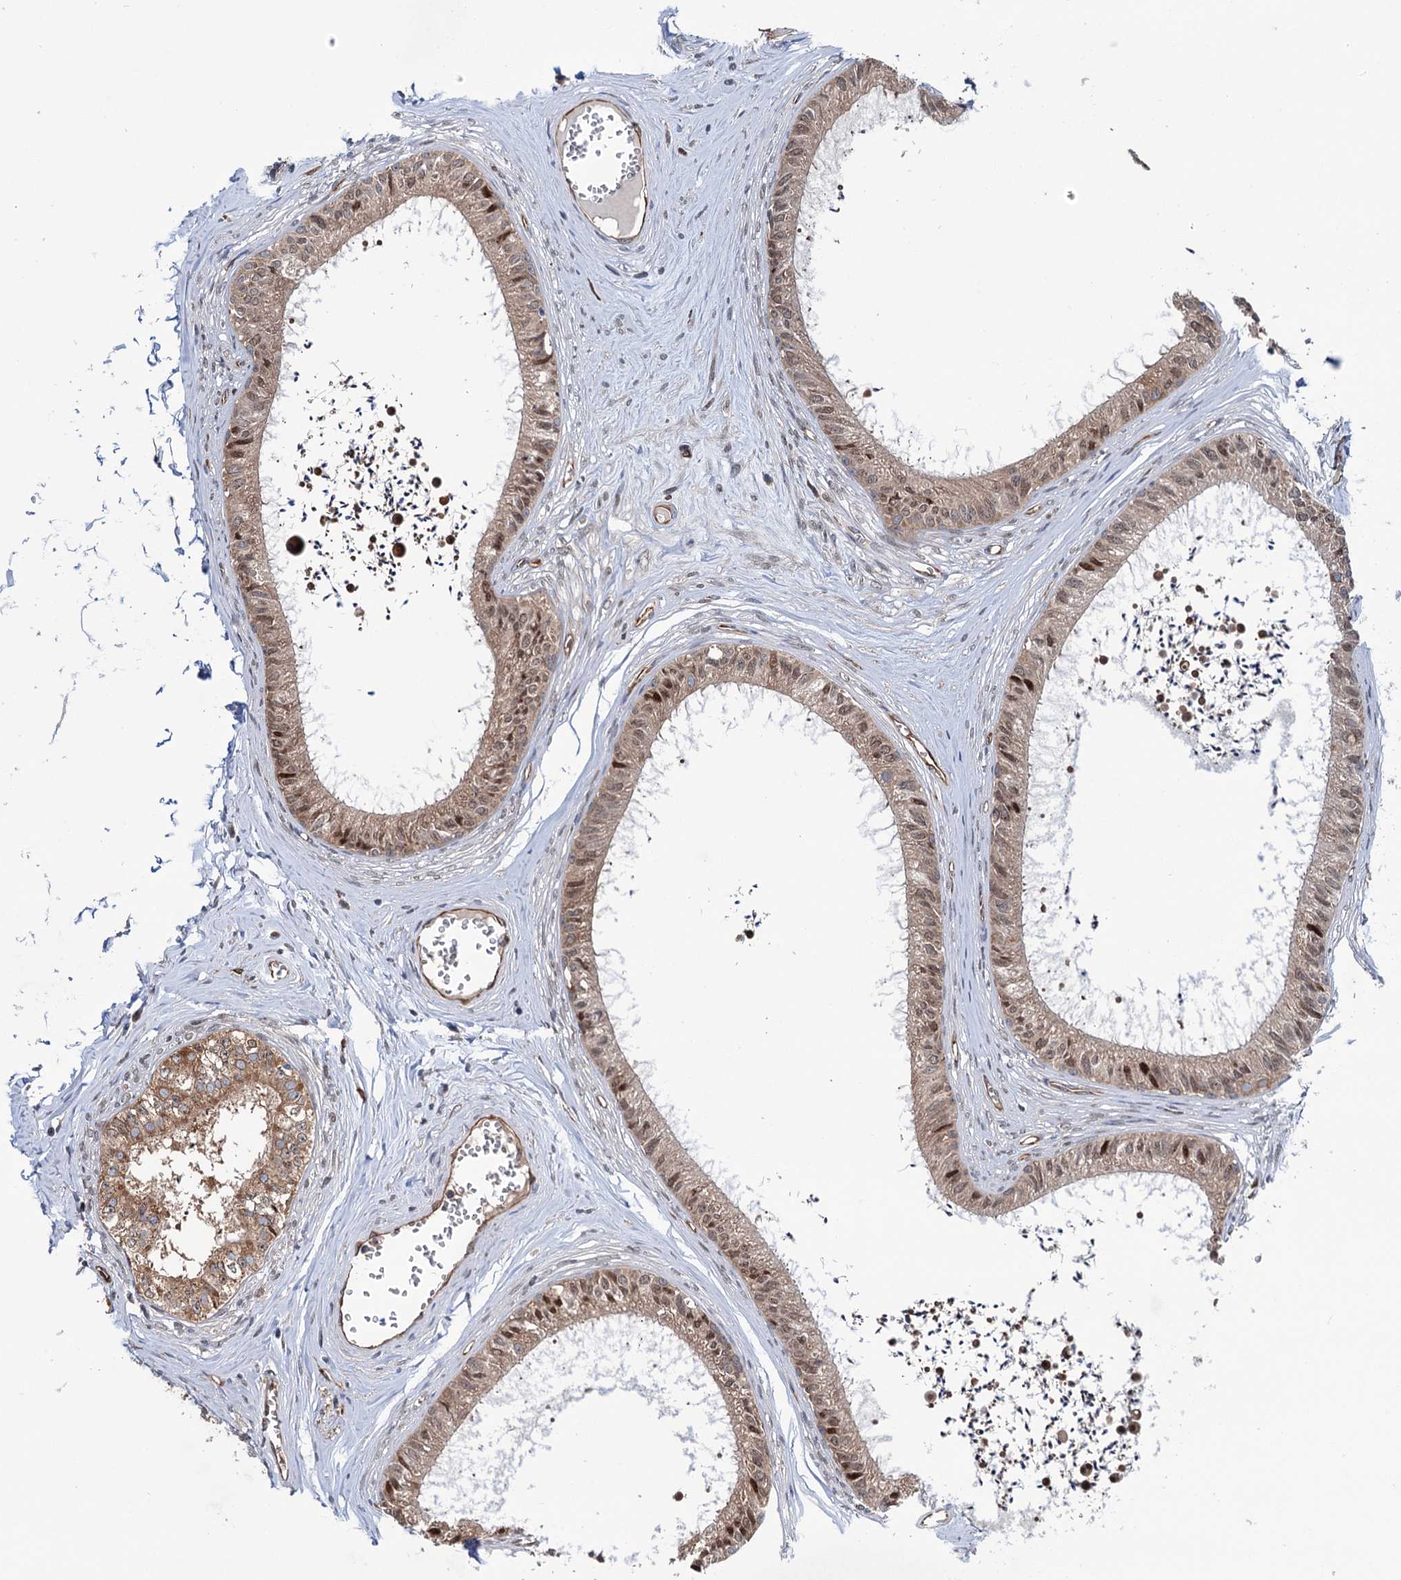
{"staining": {"intensity": "moderate", "quantity": ">75%", "location": "cytoplasmic/membranous,nuclear"}, "tissue": "epididymis", "cell_type": "Glandular cells", "image_type": "normal", "snomed": [{"axis": "morphology", "description": "Normal tissue, NOS"}, {"axis": "topography", "description": "Epididymis"}], "caption": "Epididymis stained for a protein (brown) exhibits moderate cytoplasmic/membranous,nuclear positive staining in approximately >75% of glandular cells.", "gene": "NCAPD2", "patient": {"sex": "male", "age": 36}}